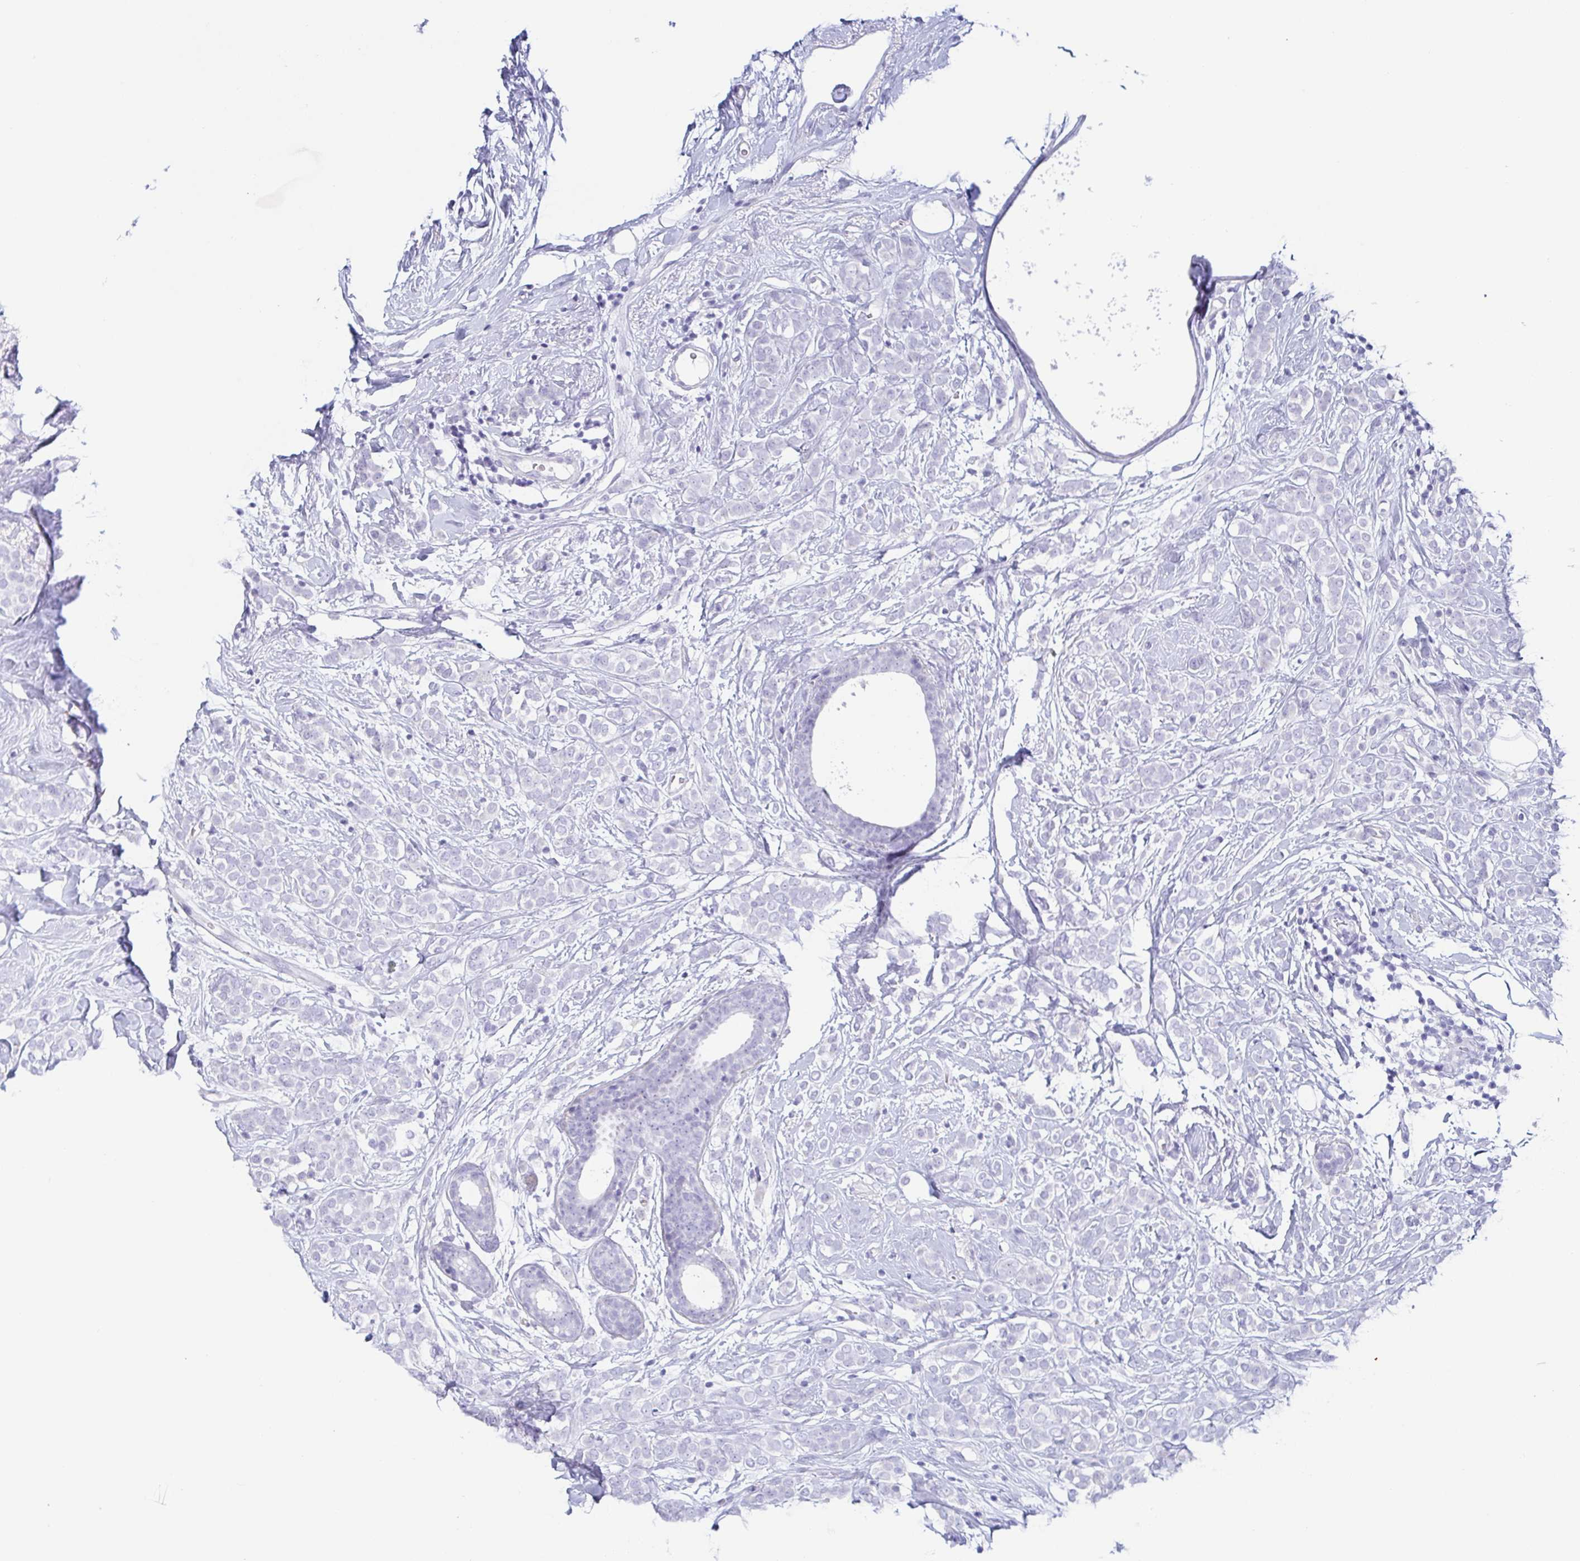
{"staining": {"intensity": "negative", "quantity": "none", "location": "none"}, "tissue": "breast cancer", "cell_type": "Tumor cells", "image_type": "cancer", "snomed": [{"axis": "morphology", "description": "Lobular carcinoma"}, {"axis": "topography", "description": "Breast"}], "caption": "An immunohistochemistry histopathology image of breast cancer is shown. There is no staining in tumor cells of breast cancer.", "gene": "PRR27", "patient": {"sex": "female", "age": 49}}